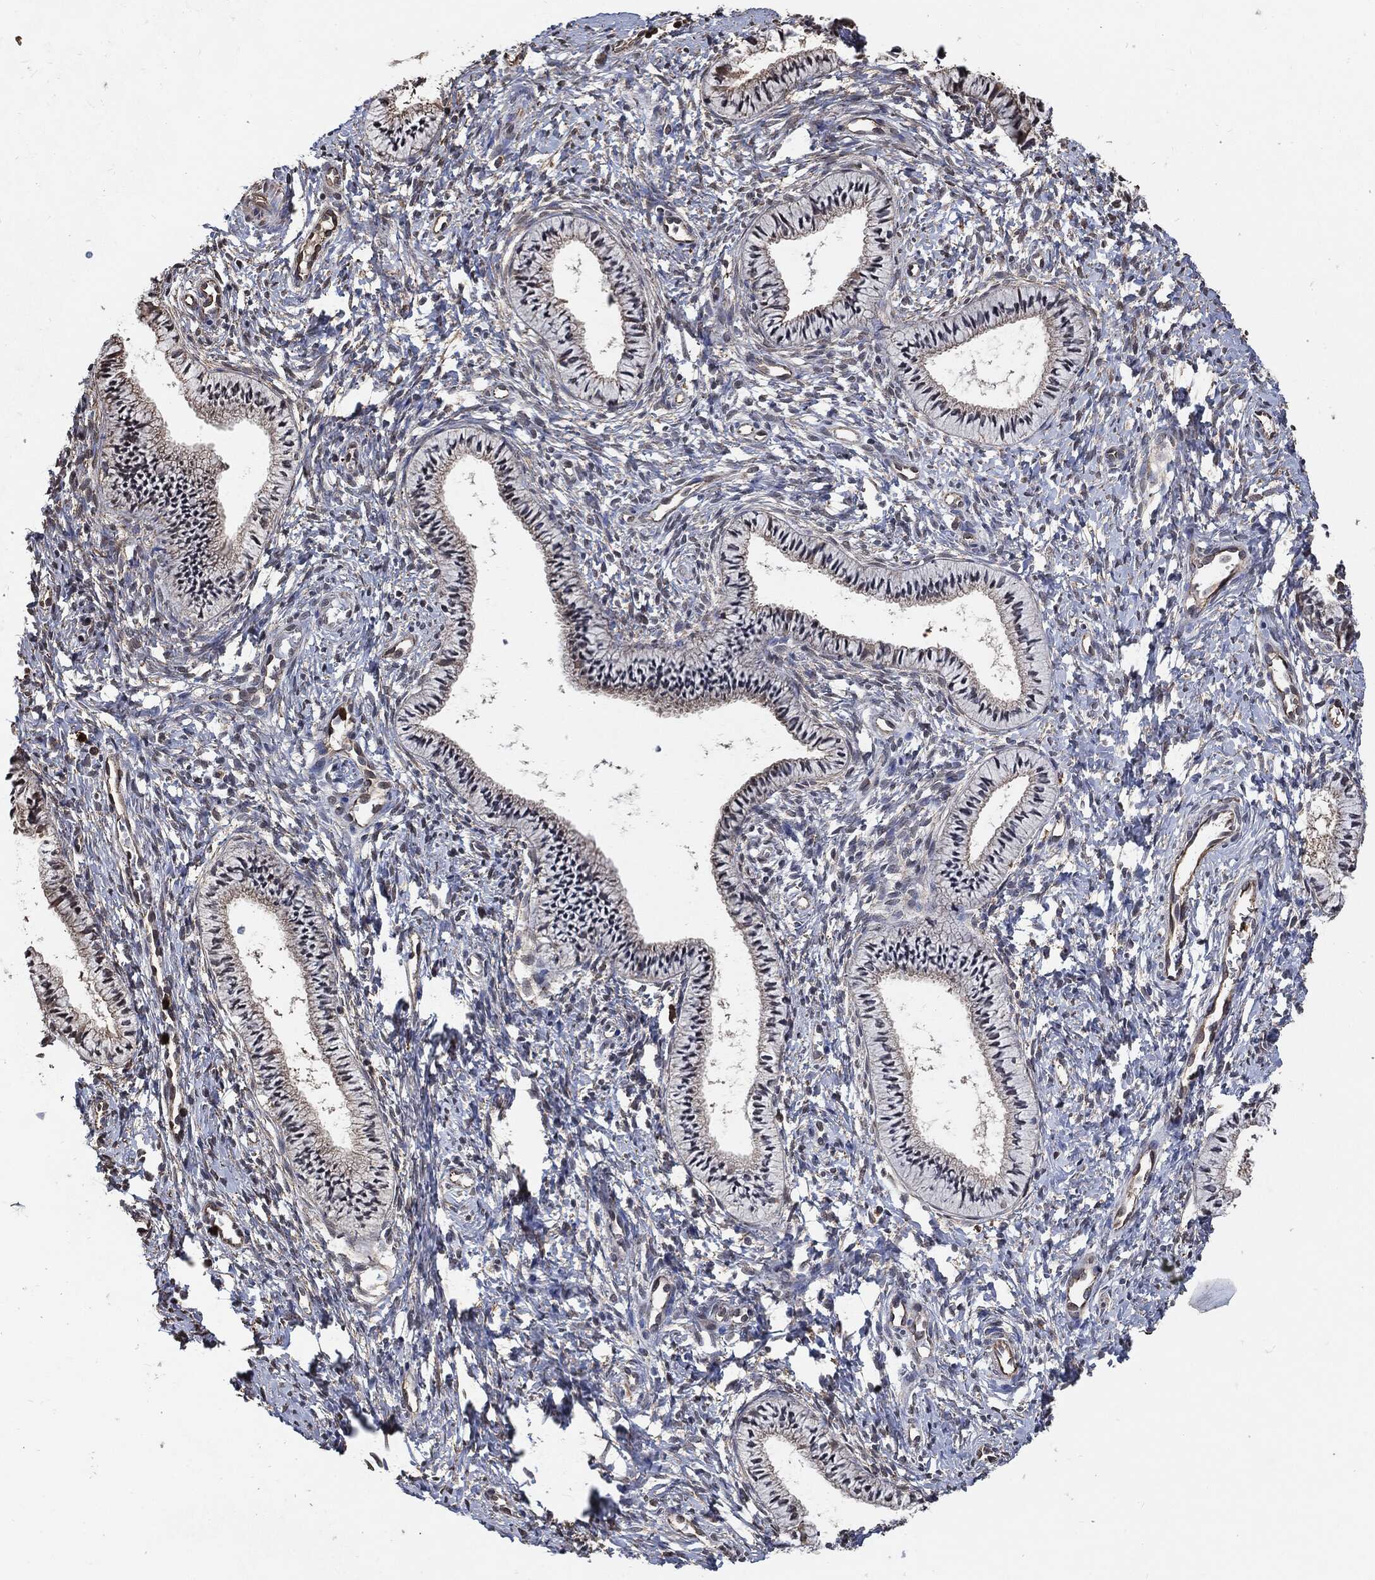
{"staining": {"intensity": "negative", "quantity": "none", "location": "none"}, "tissue": "cervix", "cell_type": "Glandular cells", "image_type": "normal", "snomed": [{"axis": "morphology", "description": "Normal tissue, NOS"}, {"axis": "topography", "description": "Cervix"}], "caption": "Cervix stained for a protein using immunohistochemistry shows no positivity glandular cells.", "gene": "S100A9", "patient": {"sex": "female", "age": 39}}